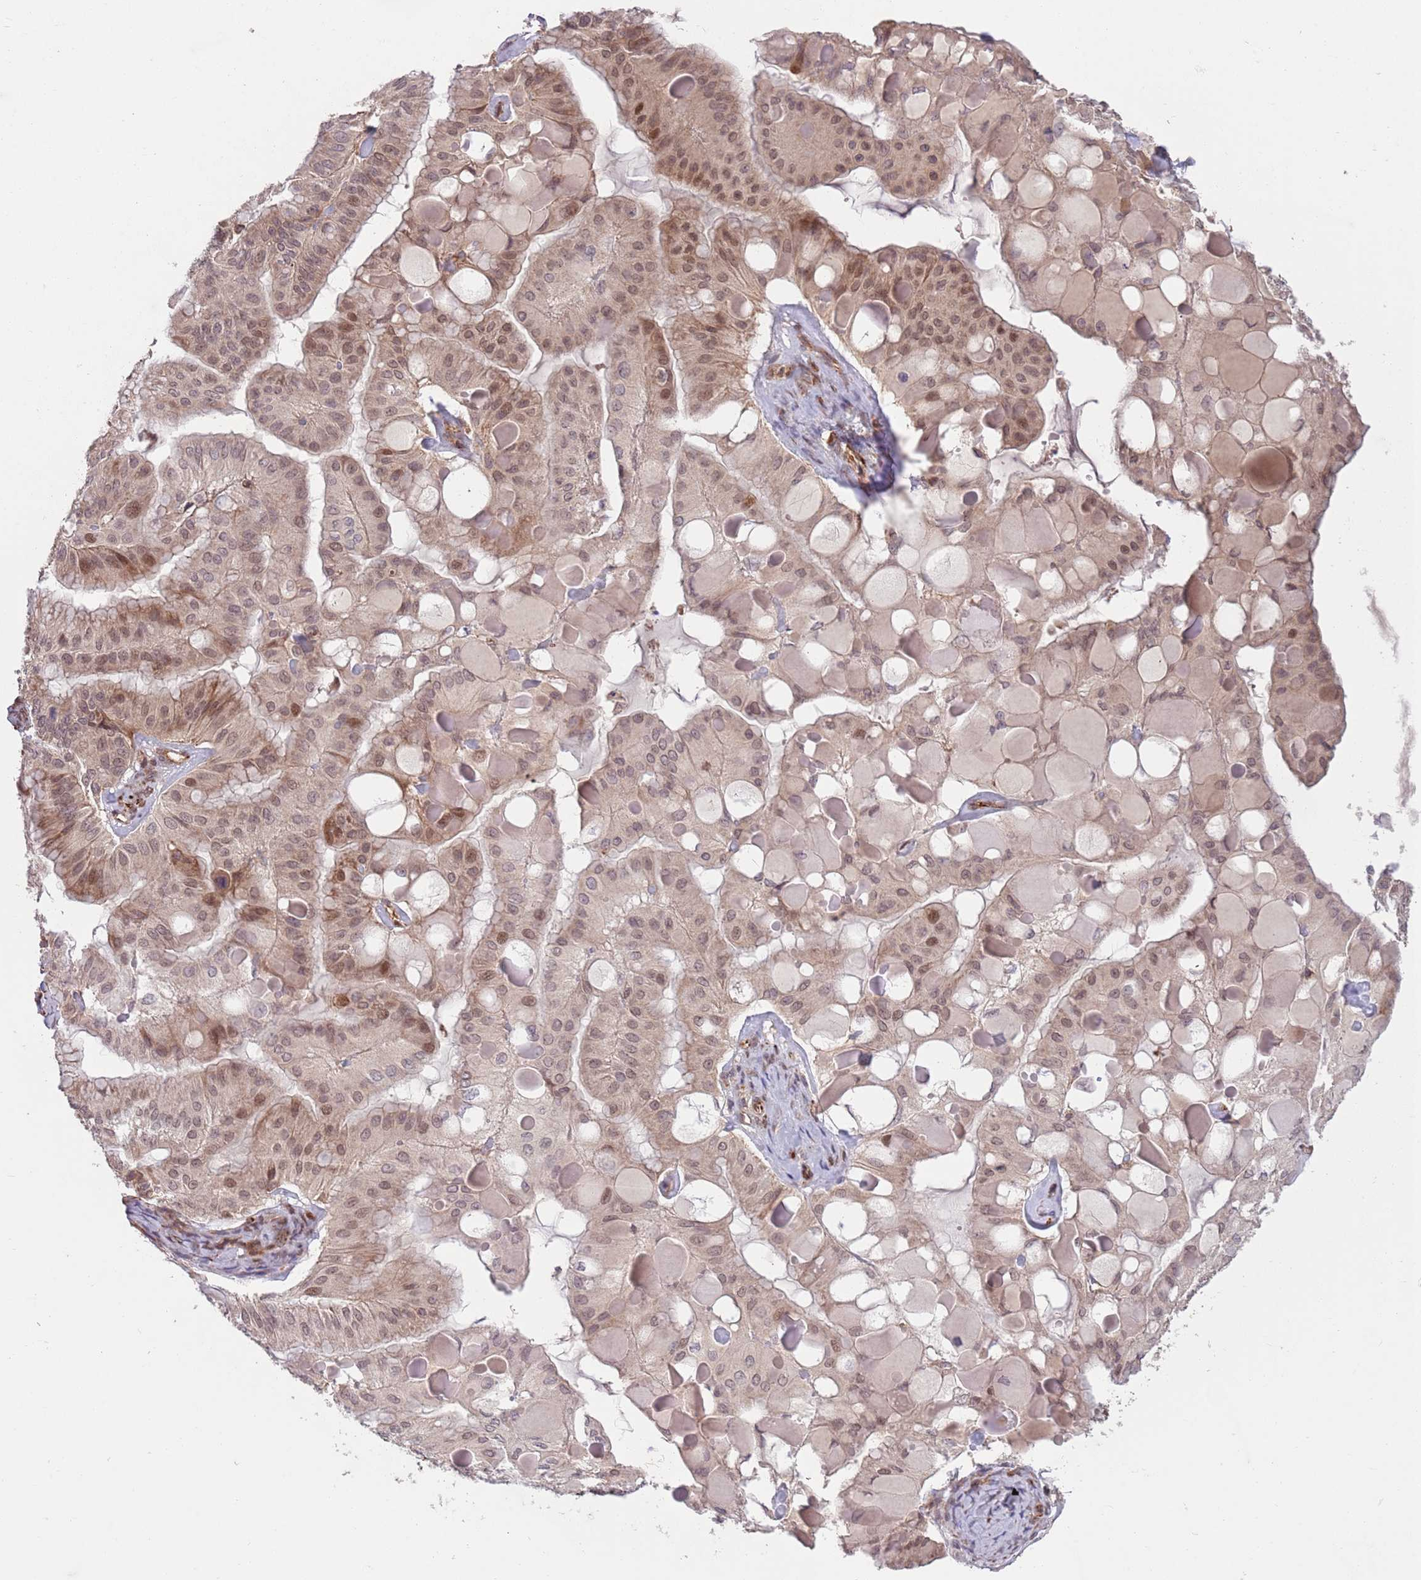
{"staining": {"intensity": "moderate", "quantity": ">75%", "location": "nuclear"}, "tissue": "ovarian cancer", "cell_type": "Tumor cells", "image_type": "cancer", "snomed": [{"axis": "morphology", "description": "Cystadenocarcinoma, mucinous, NOS"}, {"axis": "topography", "description": "Ovary"}], "caption": "The photomicrograph exhibits a brown stain indicating the presence of a protein in the nuclear of tumor cells in mucinous cystadenocarcinoma (ovarian).", "gene": "CHD9", "patient": {"sex": "female", "age": 61}}